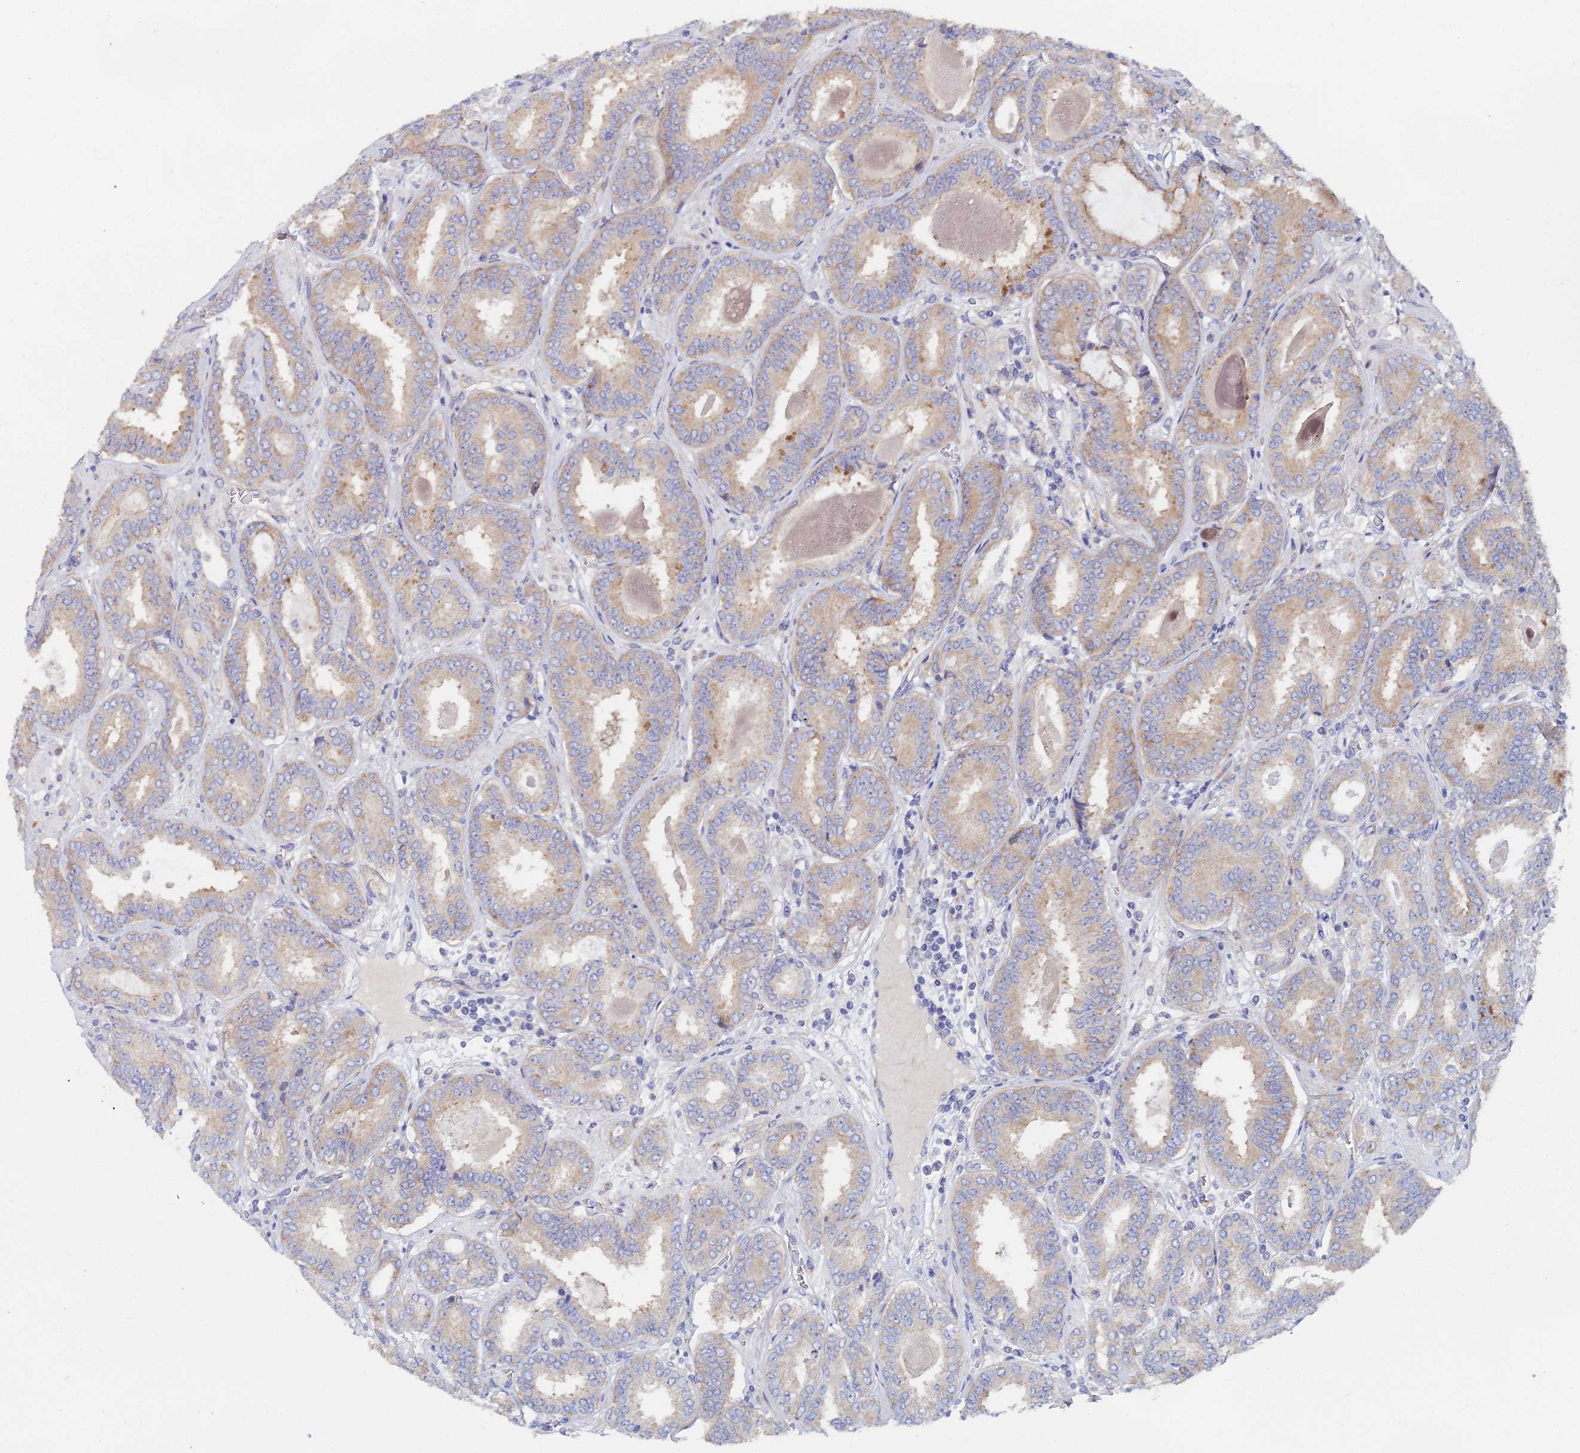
{"staining": {"intensity": "moderate", "quantity": "25%-75%", "location": "cytoplasmic/membranous"}, "tissue": "prostate cancer", "cell_type": "Tumor cells", "image_type": "cancer", "snomed": [{"axis": "morphology", "description": "Adenocarcinoma, High grade"}, {"axis": "topography", "description": "Prostate"}], "caption": "Immunohistochemistry (IHC) (DAB (3,3'-diaminobenzidine)) staining of human prostate cancer exhibits moderate cytoplasmic/membranous protein positivity in about 25%-75% of tumor cells.", "gene": "ELOF1", "patient": {"sex": "male", "age": 72}}